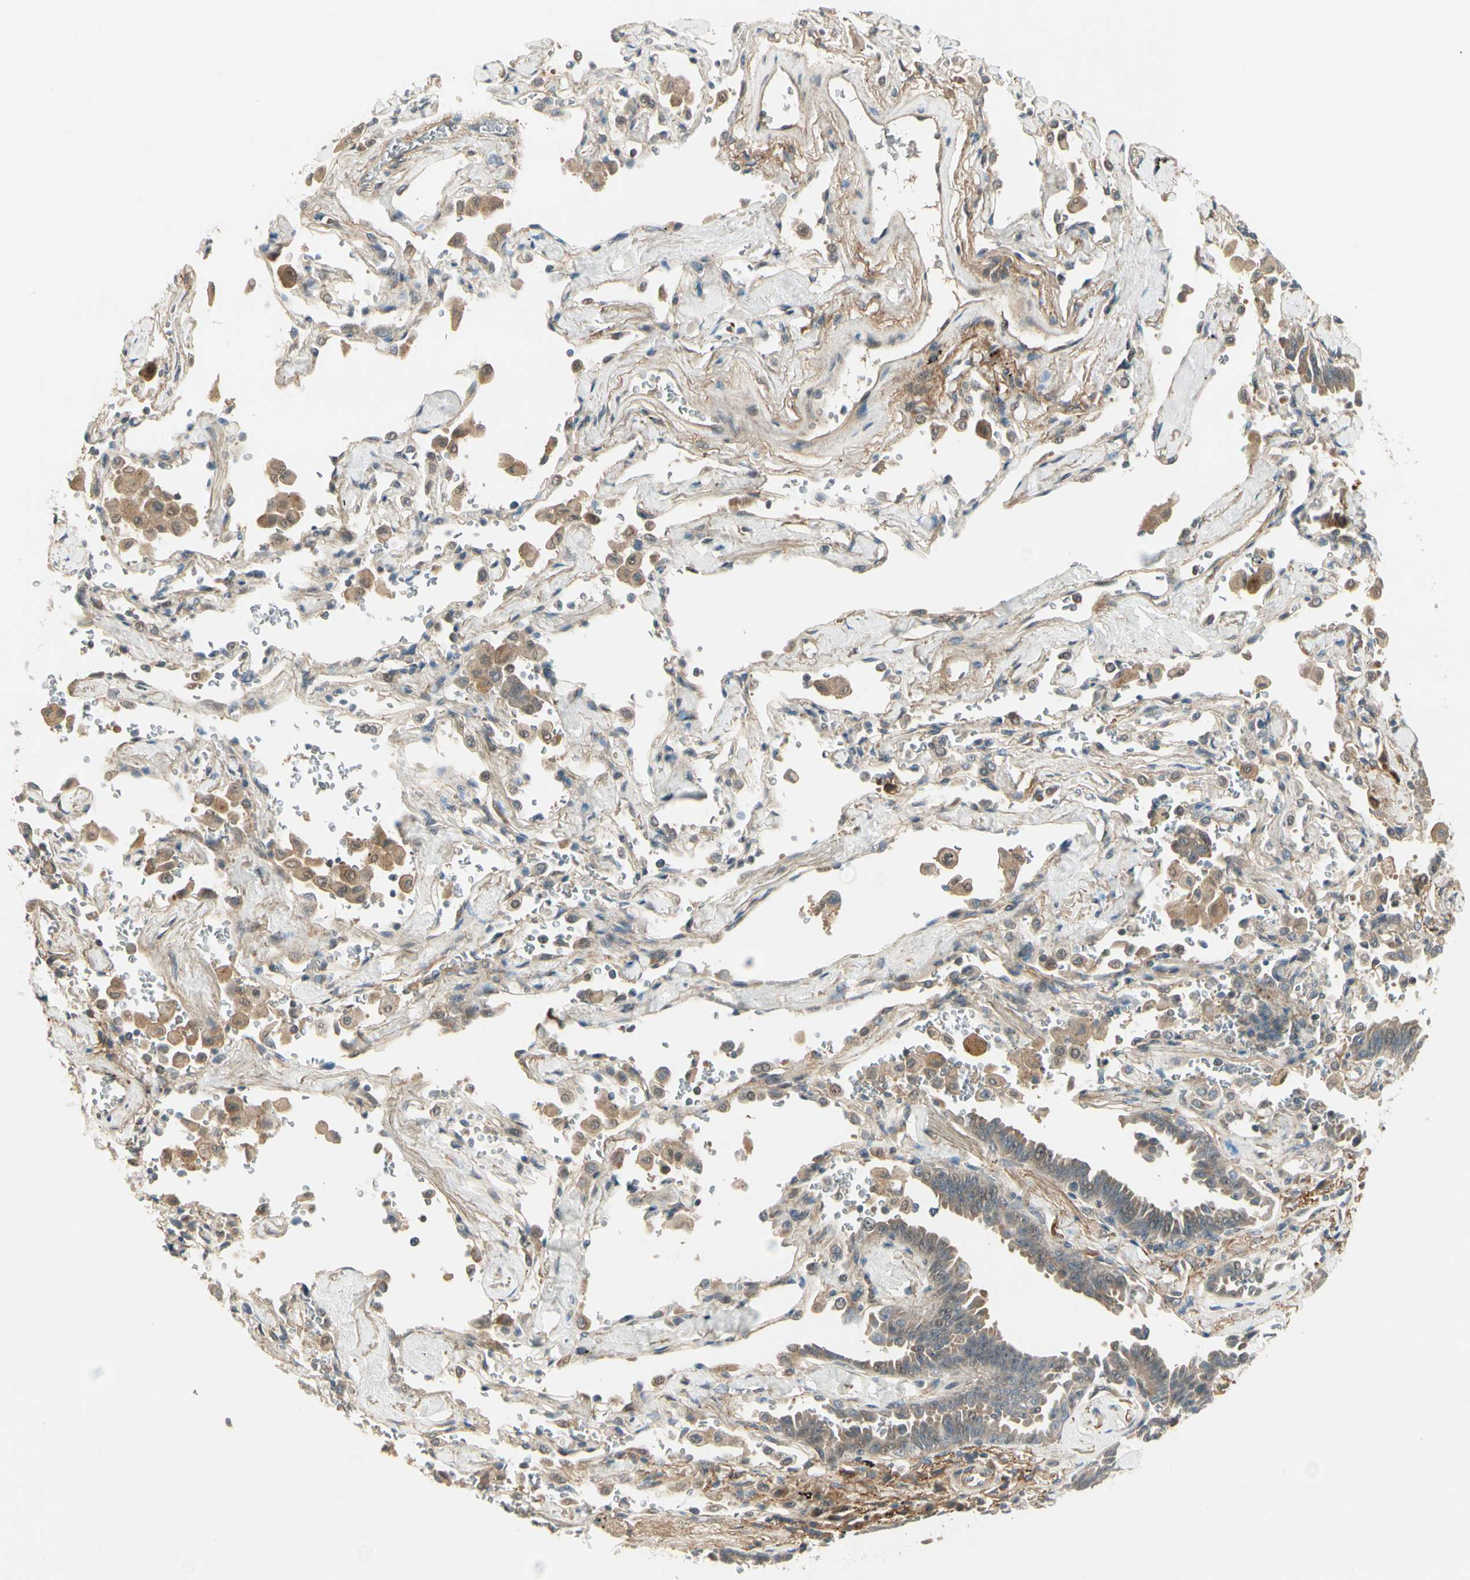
{"staining": {"intensity": "moderate", "quantity": ">75%", "location": "cytoplasmic/membranous"}, "tissue": "lung cancer", "cell_type": "Tumor cells", "image_type": "cancer", "snomed": [{"axis": "morphology", "description": "Adenocarcinoma, NOS"}, {"axis": "topography", "description": "Lung"}], "caption": "IHC of human lung adenocarcinoma shows medium levels of moderate cytoplasmic/membranous positivity in about >75% of tumor cells.", "gene": "EPHB3", "patient": {"sex": "female", "age": 64}}